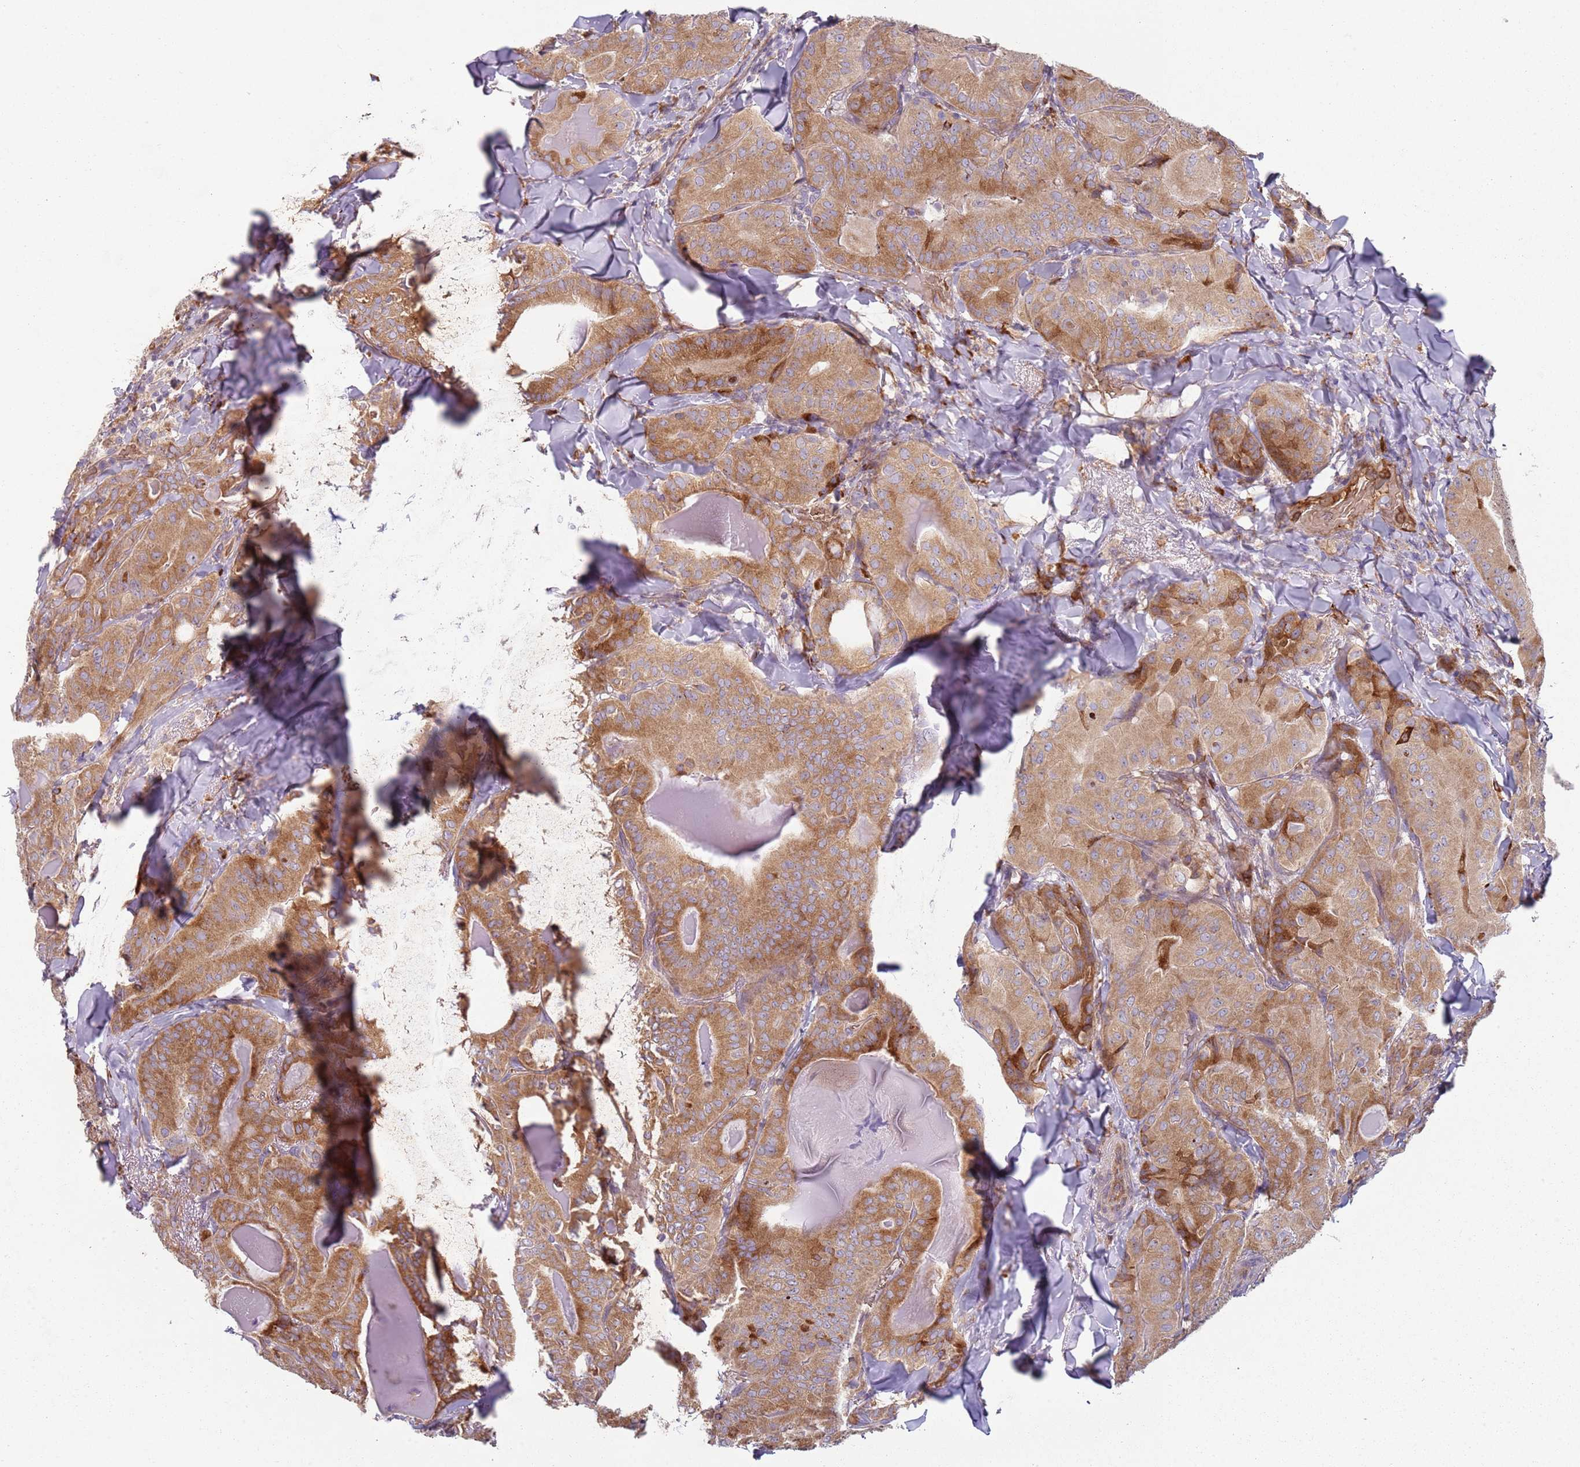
{"staining": {"intensity": "moderate", "quantity": ">75%", "location": "cytoplasmic/membranous"}, "tissue": "thyroid cancer", "cell_type": "Tumor cells", "image_type": "cancer", "snomed": [{"axis": "morphology", "description": "Papillary adenocarcinoma, NOS"}, {"axis": "topography", "description": "Thyroid gland"}], "caption": "The micrograph displays a brown stain indicating the presence of a protein in the cytoplasmic/membranous of tumor cells in thyroid cancer (papillary adenocarcinoma).", "gene": "SPATA2", "patient": {"sex": "female", "age": 68}}